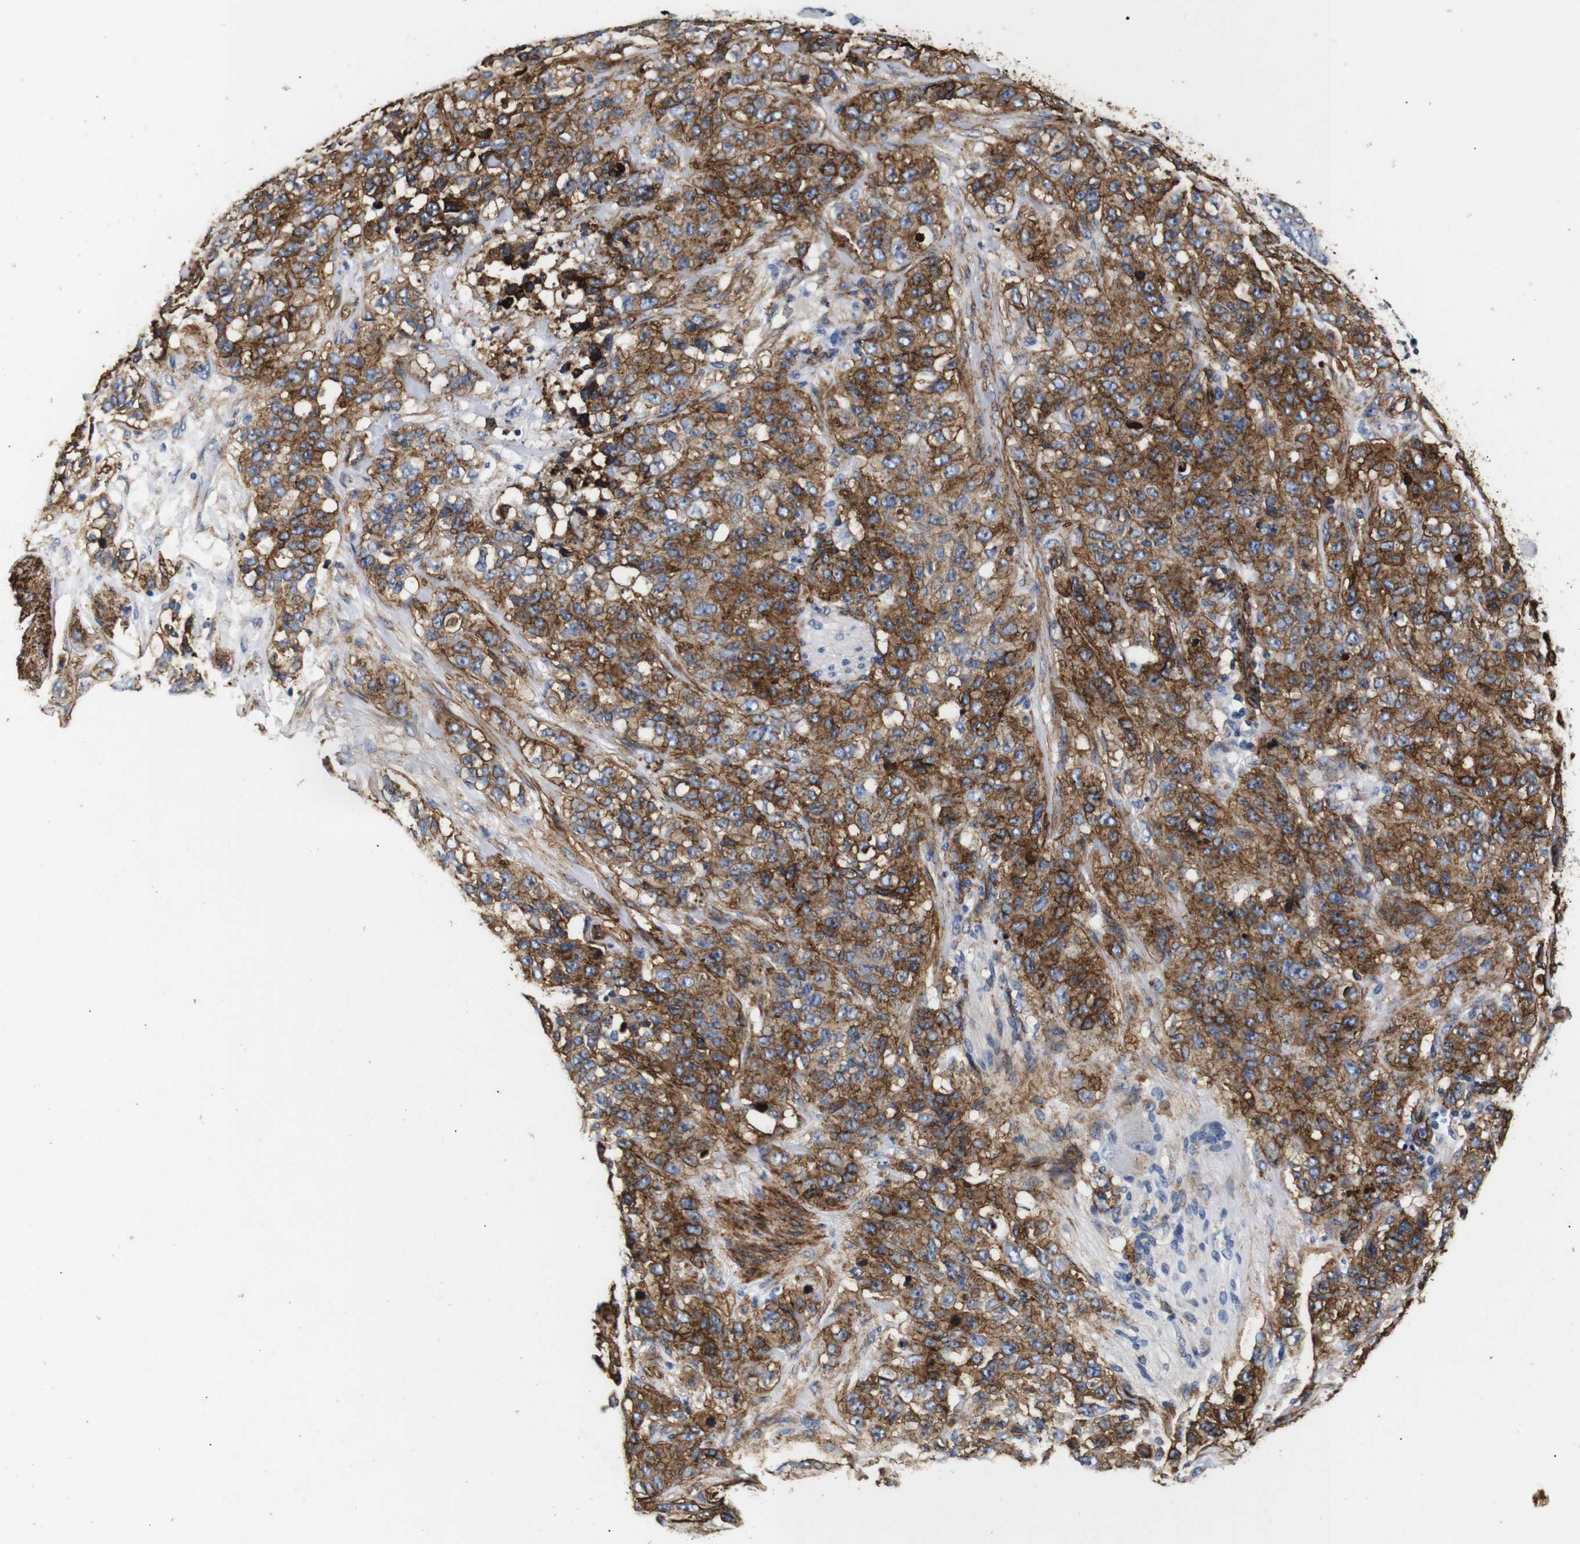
{"staining": {"intensity": "strong", "quantity": ">75%", "location": "cytoplasmic/membranous"}, "tissue": "stomach cancer", "cell_type": "Tumor cells", "image_type": "cancer", "snomed": [{"axis": "morphology", "description": "Adenocarcinoma, NOS"}, {"axis": "topography", "description": "Stomach"}], "caption": "There is high levels of strong cytoplasmic/membranous positivity in tumor cells of stomach cancer, as demonstrated by immunohistochemical staining (brown color).", "gene": "CAV2", "patient": {"sex": "male", "age": 48}}